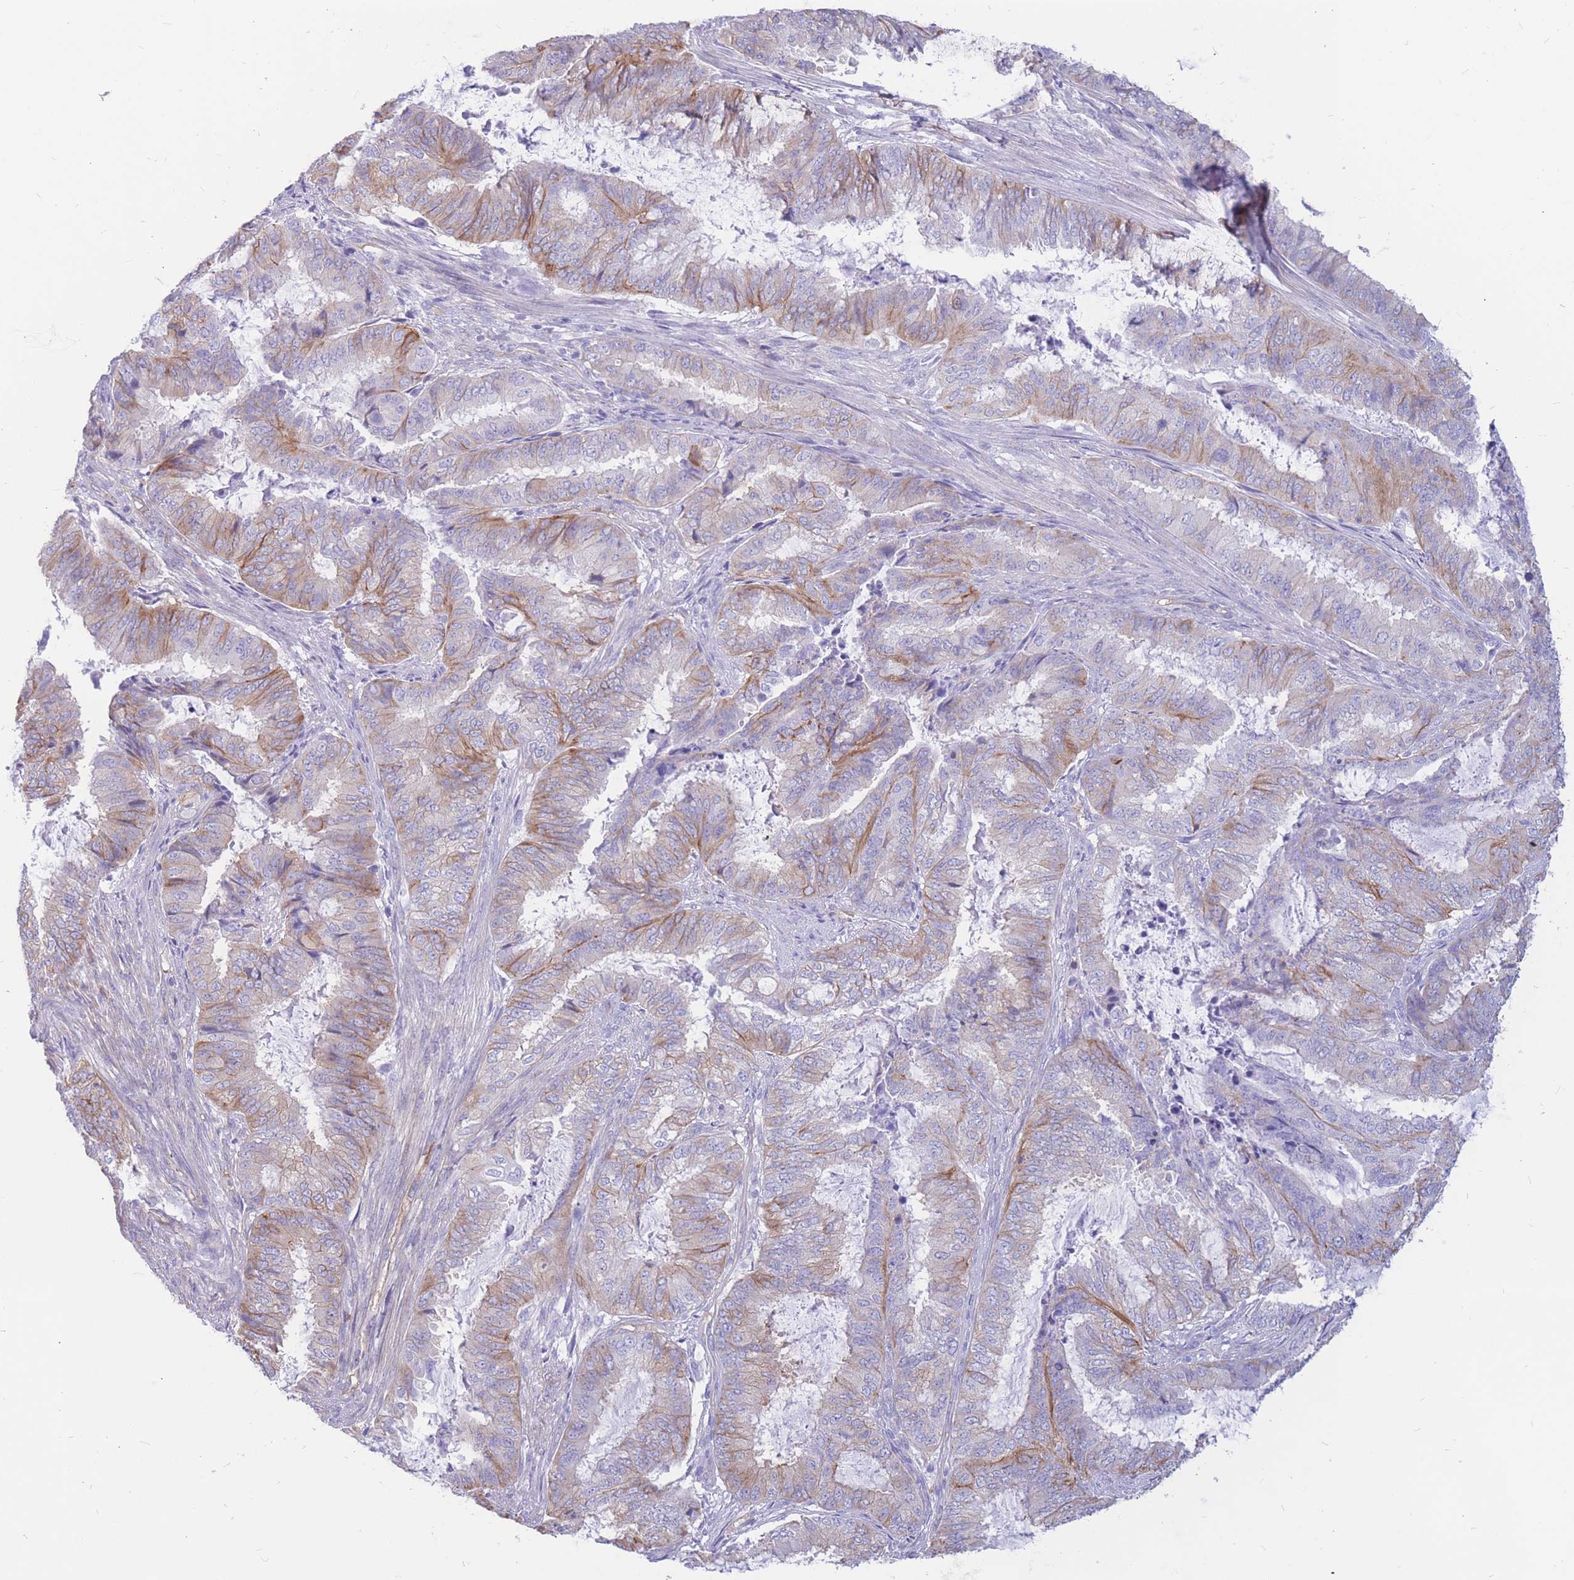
{"staining": {"intensity": "moderate", "quantity": "25%-75%", "location": "cytoplasmic/membranous"}, "tissue": "endometrial cancer", "cell_type": "Tumor cells", "image_type": "cancer", "snomed": [{"axis": "morphology", "description": "Adenocarcinoma, NOS"}, {"axis": "topography", "description": "Endometrium"}], "caption": "Immunohistochemistry (IHC) of endometrial cancer (adenocarcinoma) shows medium levels of moderate cytoplasmic/membranous positivity in about 25%-75% of tumor cells. The staining is performed using DAB brown chromogen to label protein expression. The nuclei are counter-stained blue using hematoxylin.", "gene": "ADD2", "patient": {"sex": "female", "age": 51}}